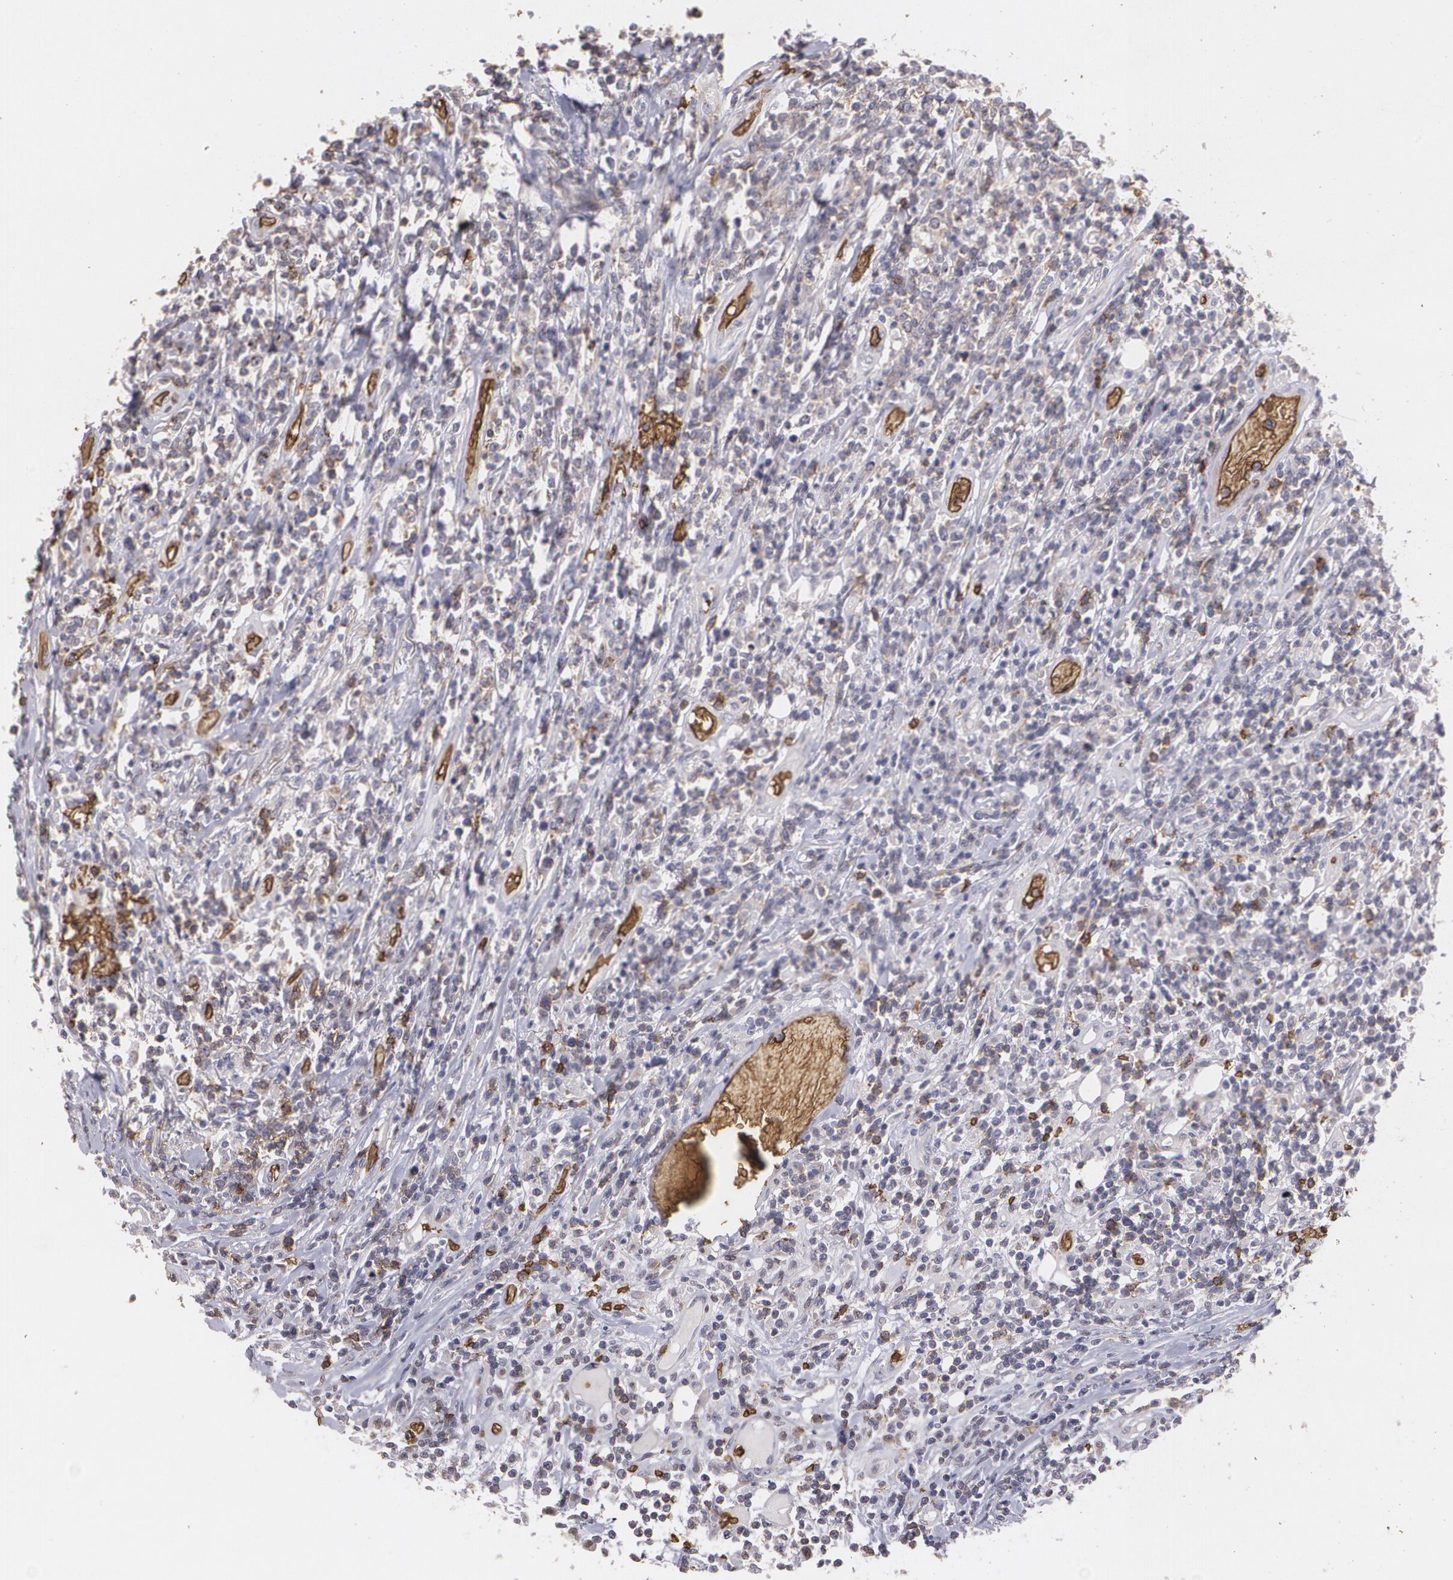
{"staining": {"intensity": "weak", "quantity": "25%-75%", "location": "cytoplasmic/membranous"}, "tissue": "lymphoma", "cell_type": "Tumor cells", "image_type": "cancer", "snomed": [{"axis": "morphology", "description": "Malignant lymphoma, non-Hodgkin's type, High grade"}, {"axis": "topography", "description": "Colon"}], "caption": "IHC (DAB (3,3'-diaminobenzidine)) staining of lymphoma shows weak cytoplasmic/membranous protein staining in about 25%-75% of tumor cells.", "gene": "SLC2A1", "patient": {"sex": "male", "age": 82}}